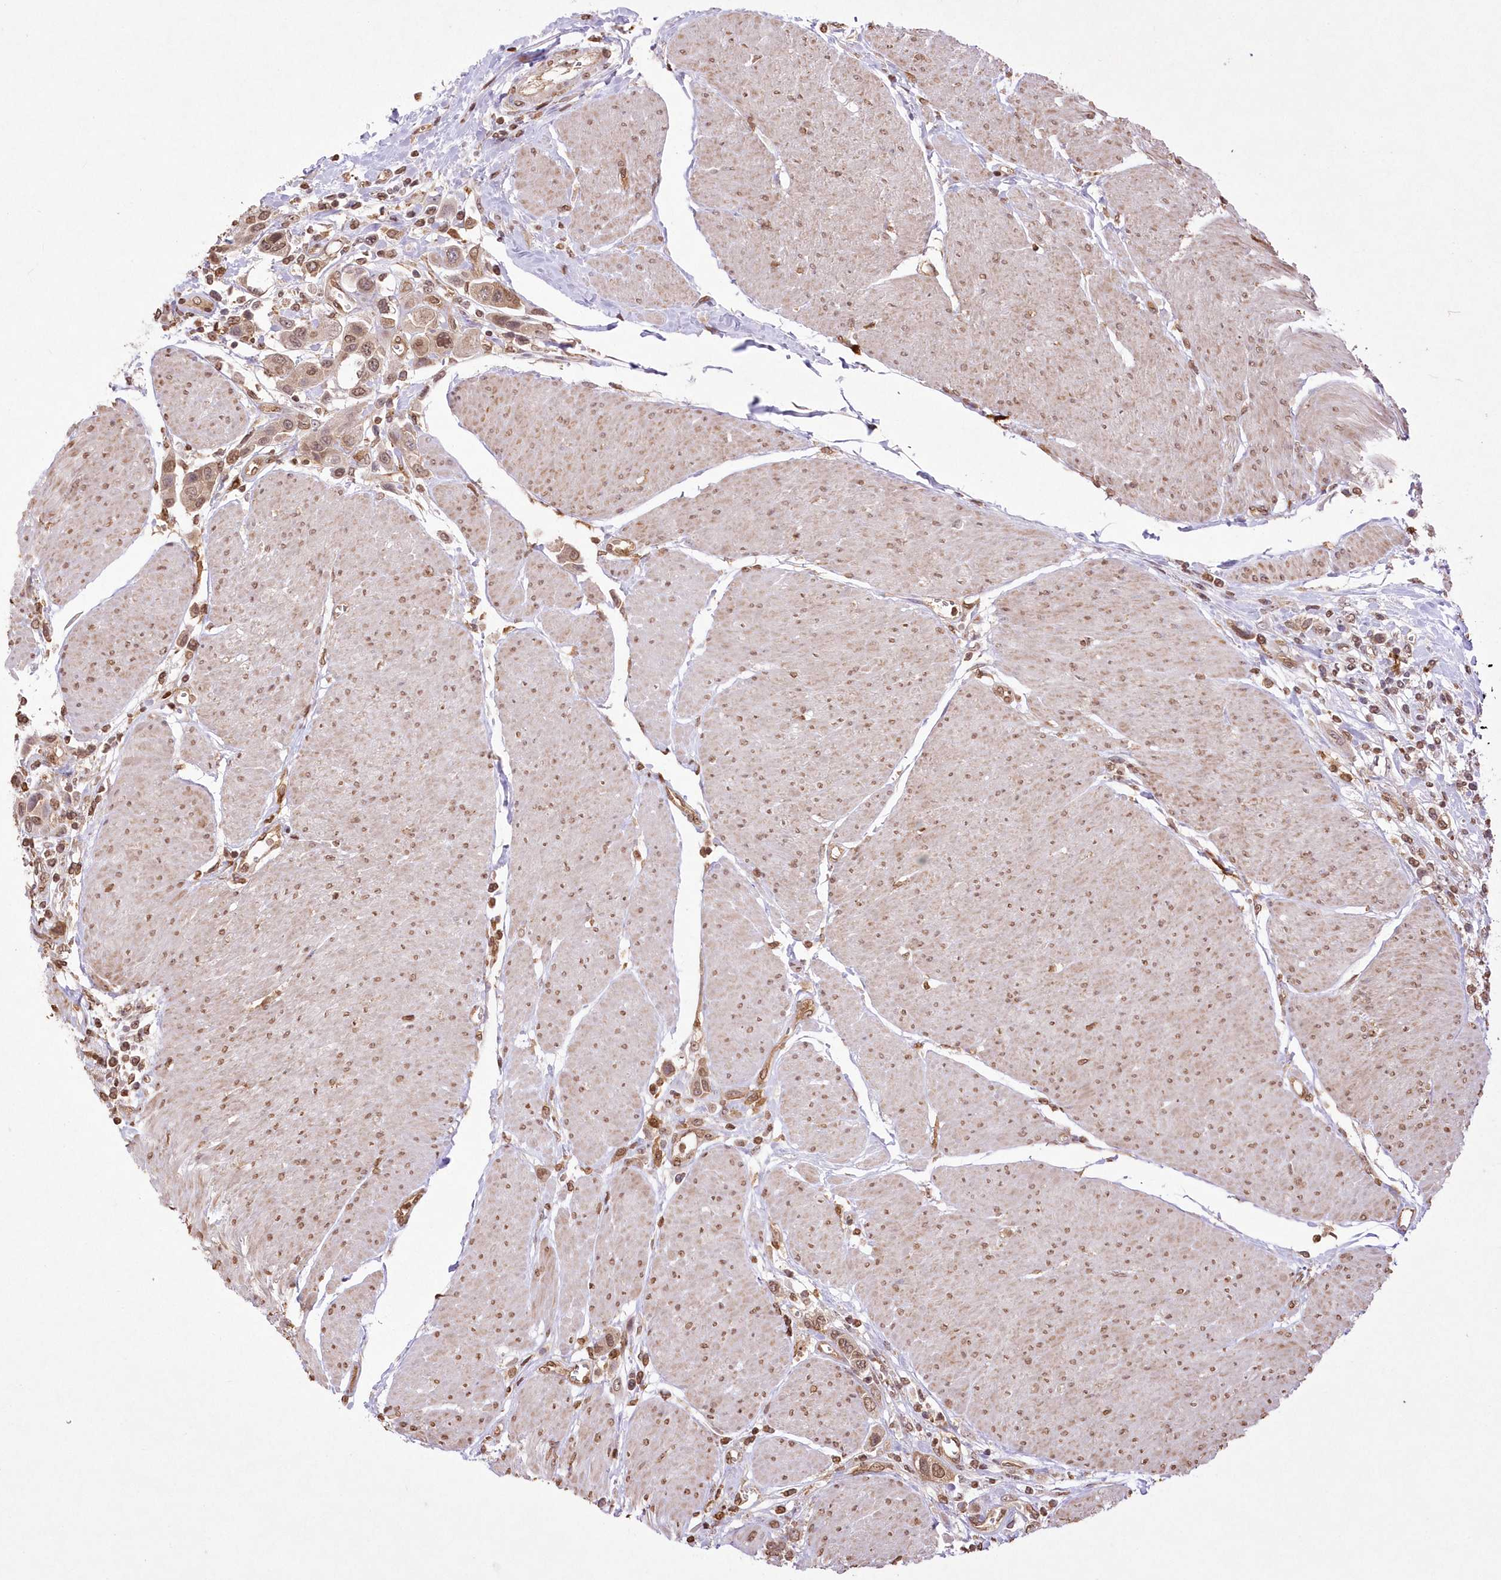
{"staining": {"intensity": "moderate", "quantity": ">75%", "location": "cytoplasmic/membranous,nuclear"}, "tissue": "urothelial cancer", "cell_type": "Tumor cells", "image_type": "cancer", "snomed": [{"axis": "morphology", "description": "Urothelial carcinoma, High grade"}, {"axis": "topography", "description": "Urinary bladder"}], "caption": "Tumor cells show moderate cytoplasmic/membranous and nuclear staining in about >75% of cells in high-grade urothelial carcinoma.", "gene": "FCHO2", "patient": {"sex": "male", "age": 50}}